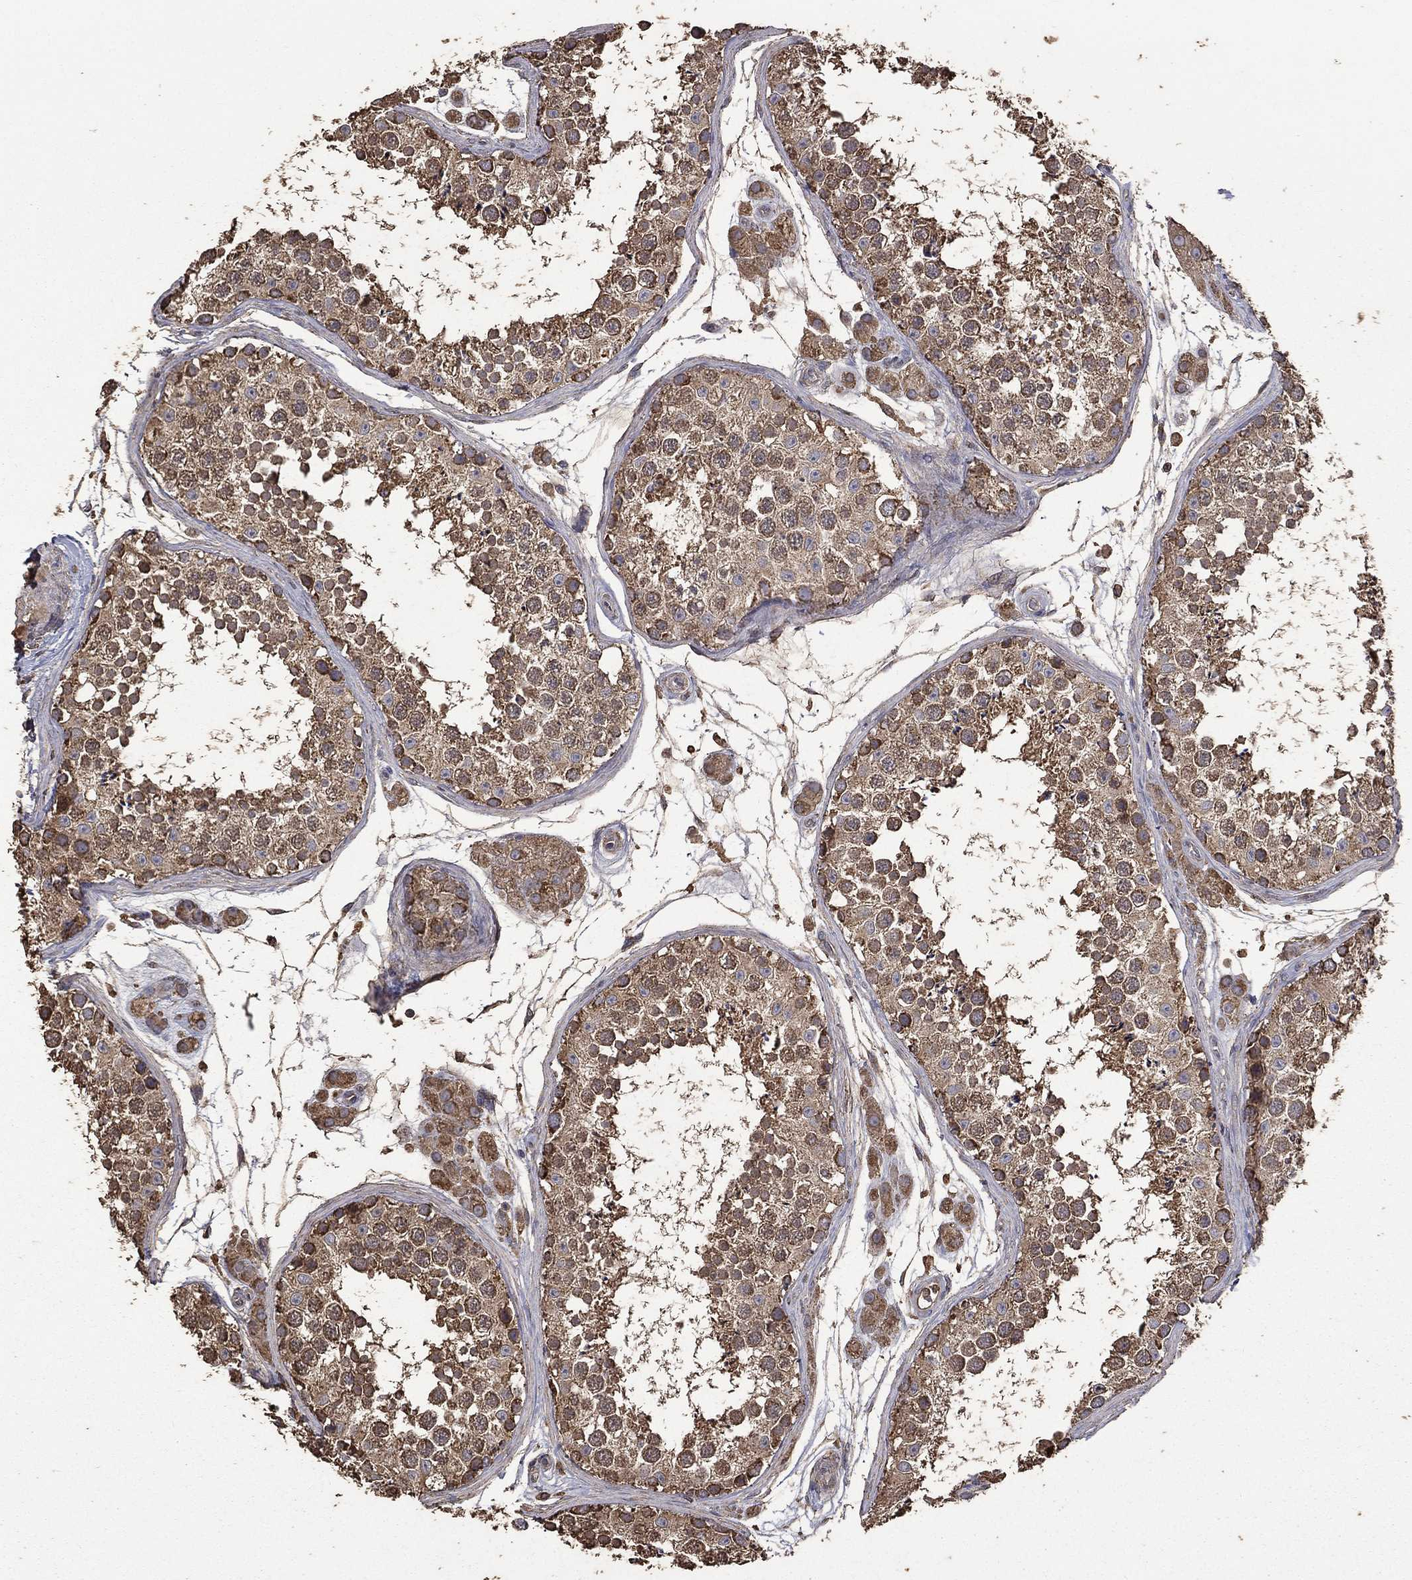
{"staining": {"intensity": "strong", "quantity": "25%-75%", "location": "cytoplasmic/membranous"}, "tissue": "testis", "cell_type": "Cells in seminiferous ducts", "image_type": "normal", "snomed": [{"axis": "morphology", "description": "Normal tissue, NOS"}, {"axis": "topography", "description": "Testis"}], "caption": "High-power microscopy captured an immunohistochemistry (IHC) micrograph of benign testis, revealing strong cytoplasmic/membranous staining in approximately 25%-75% of cells in seminiferous ducts.", "gene": "METTL27", "patient": {"sex": "male", "age": 41}}